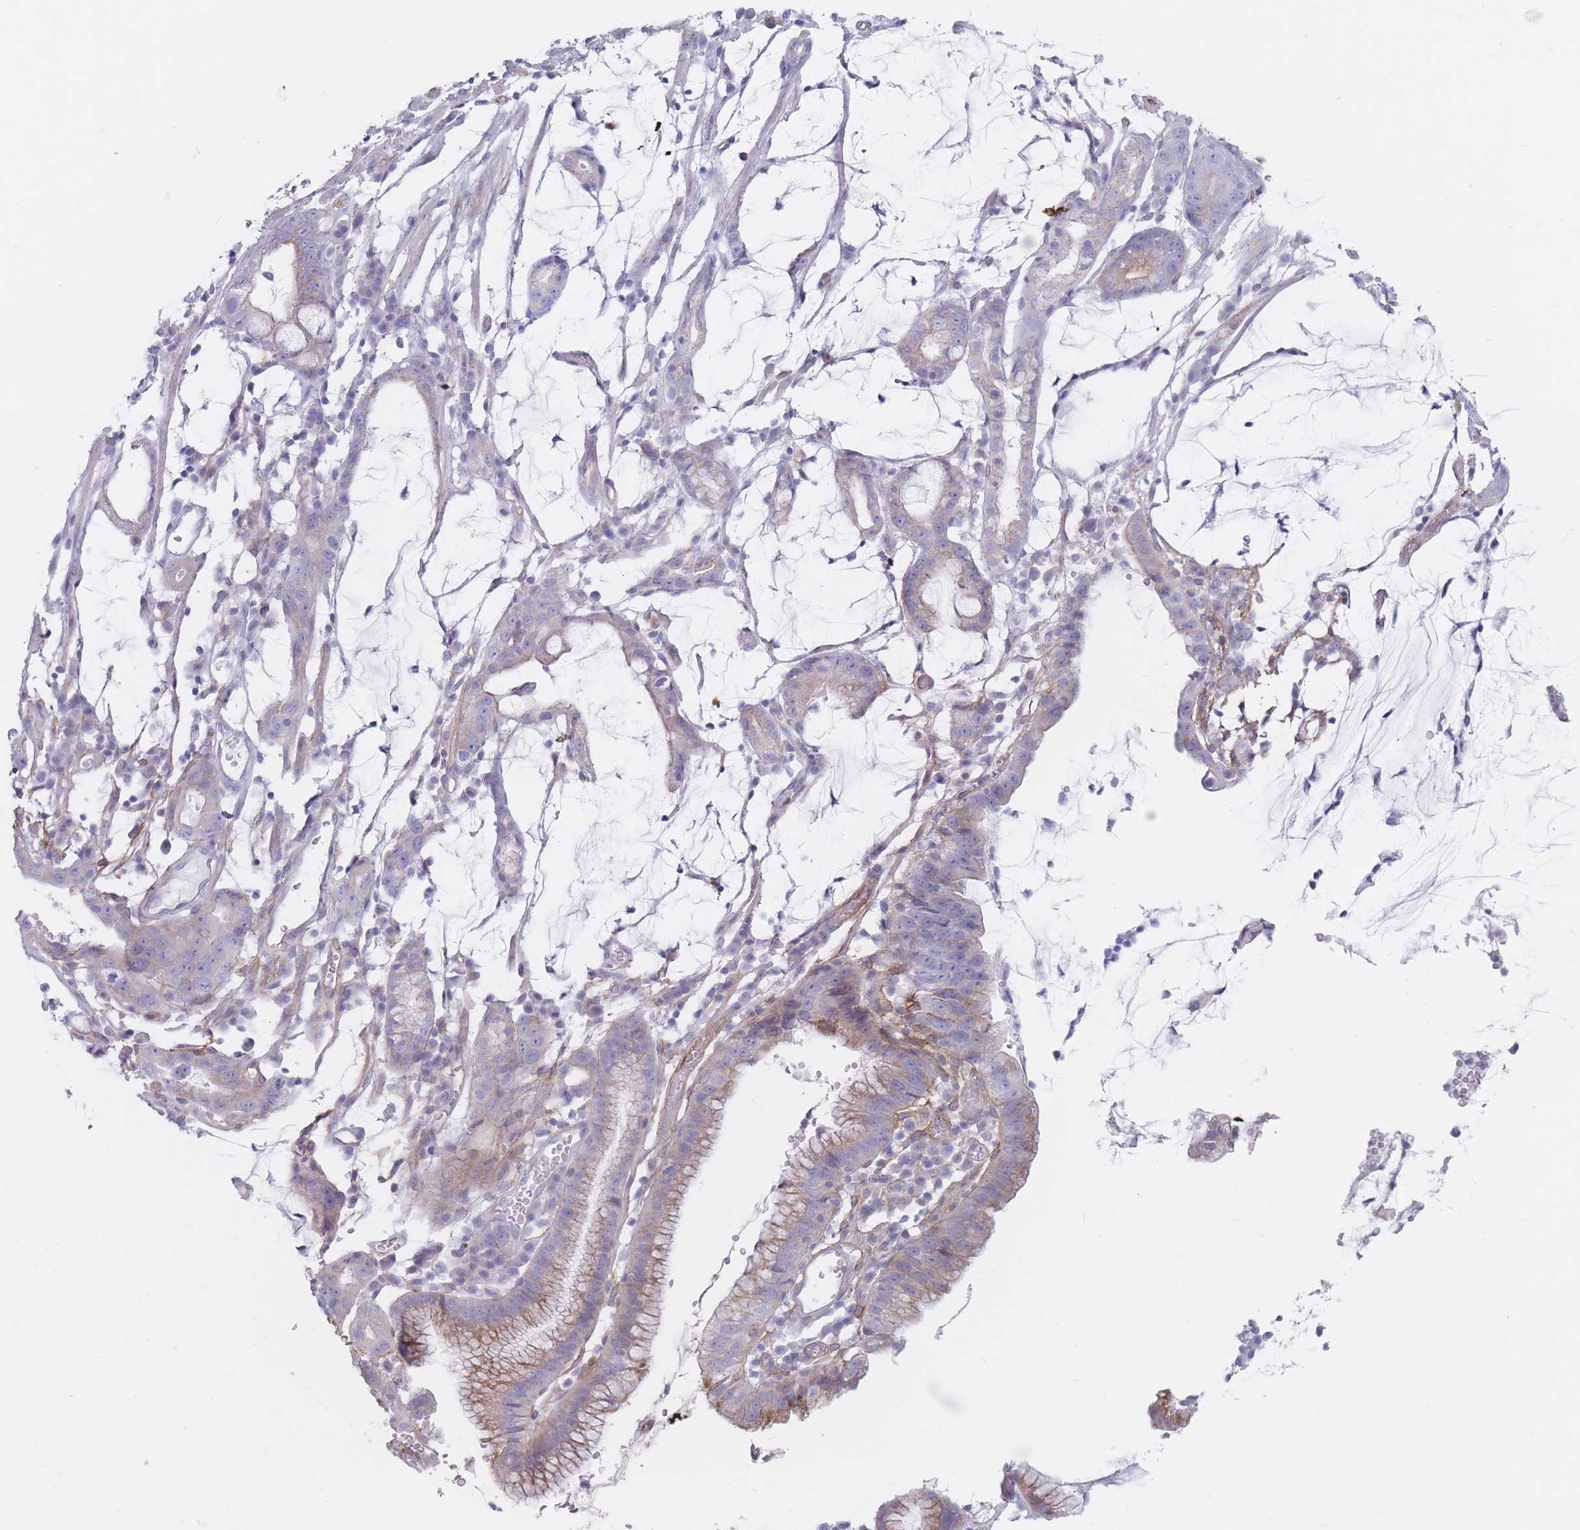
{"staining": {"intensity": "moderate", "quantity": "25%-75%", "location": "cytoplasmic/membranous"}, "tissue": "stomach cancer", "cell_type": "Tumor cells", "image_type": "cancer", "snomed": [{"axis": "morphology", "description": "Adenocarcinoma, NOS"}, {"axis": "topography", "description": "Stomach"}], "caption": "A histopathology image of stomach adenocarcinoma stained for a protein shows moderate cytoplasmic/membranous brown staining in tumor cells. The staining was performed using DAB (3,3'-diaminobenzidine), with brown indicating positive protein expression. Nuclei are stained blue with hematoxylin.", "gene": "PLPP1", "patient": {"sex": "male", "age": 55}}